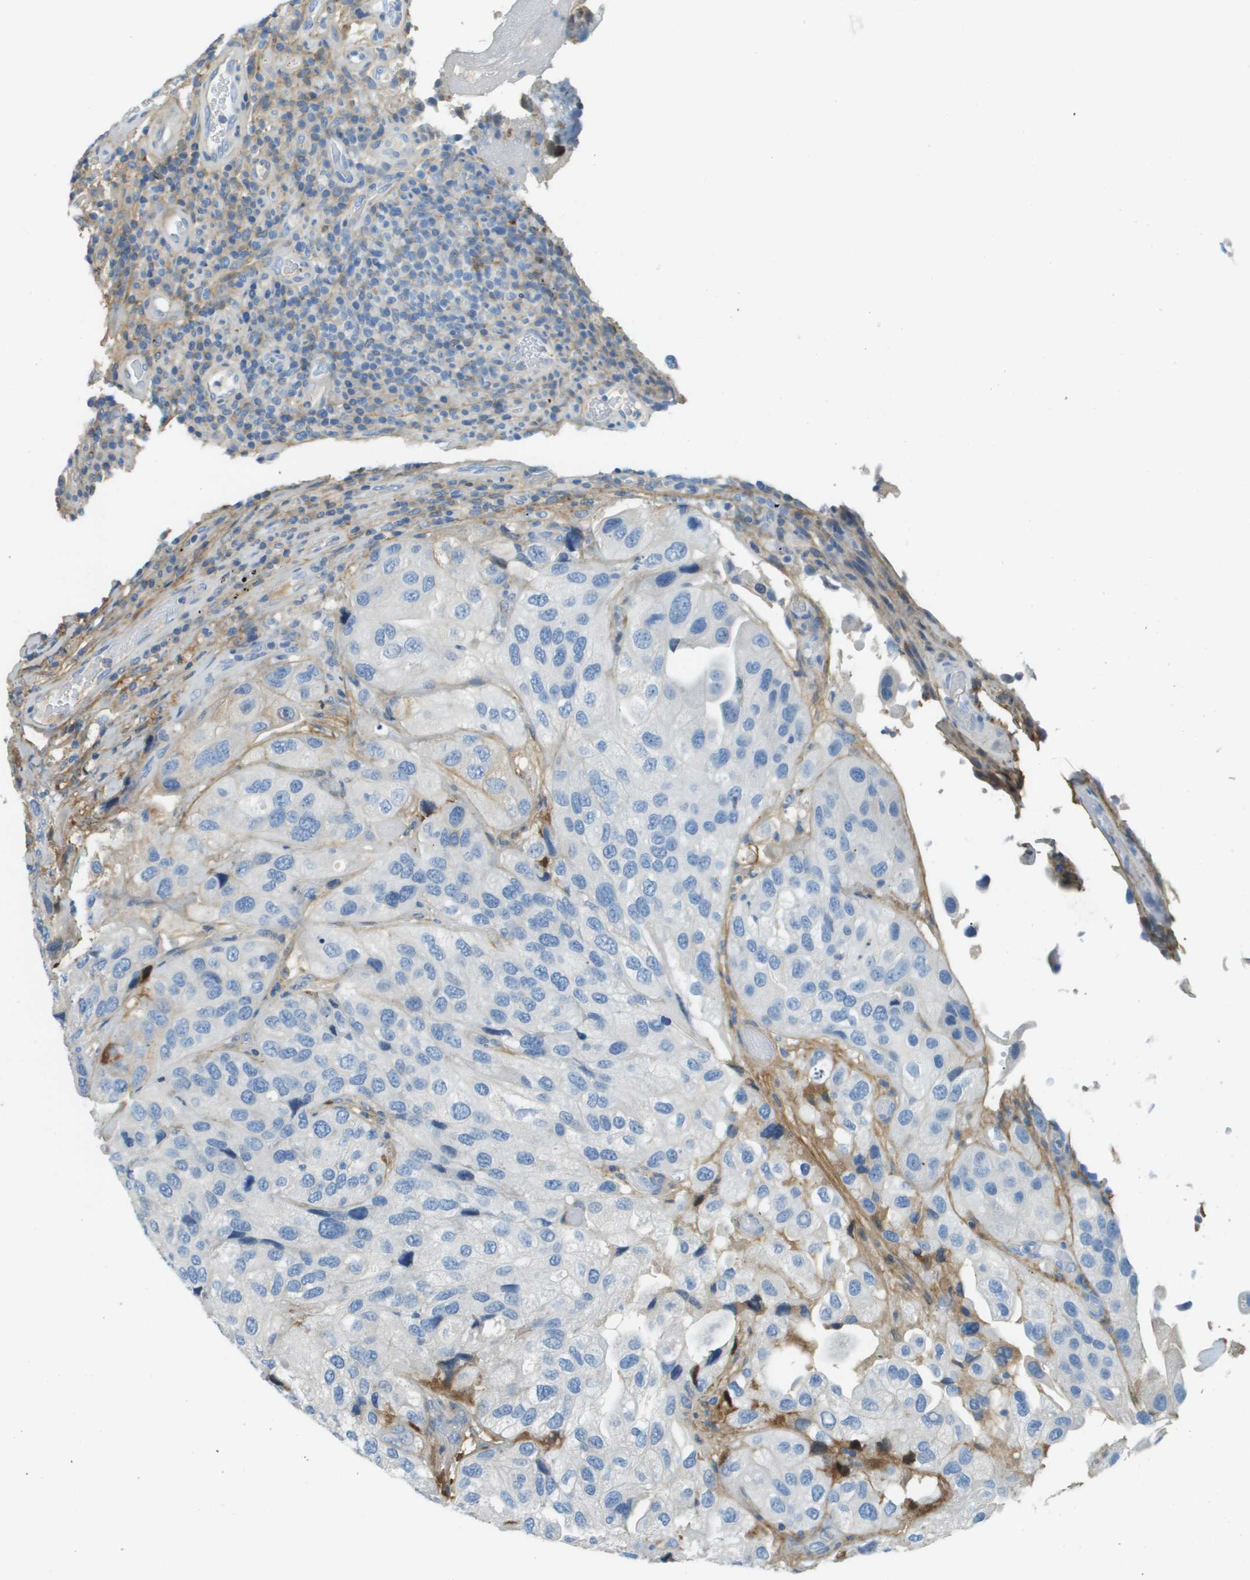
{"staining": {"intensity": "moderate", "quantity": "<25%", "location": "cytoplasmic/membranous"}, "tissue": "urothelial cancer", "cell_type": "Tumor cells", "image_type": "cancer", "snomed": [{"axis": "morphology", "description": "Urothelial carcinoma, High grade"}, {"axis": "topography", "description": "Urinary bladder"}], "caption": "High-grade urothelial carcinoma was stained to show a protein in brown. There is low levels of moderate cytoplasmic/membranous positivity in approximately <25% of tumor cells. (Brightfield microscopy of DAB IHC at high magnification).", "gene": "DCN", "patient": {"sex": "female", "age": 64}}